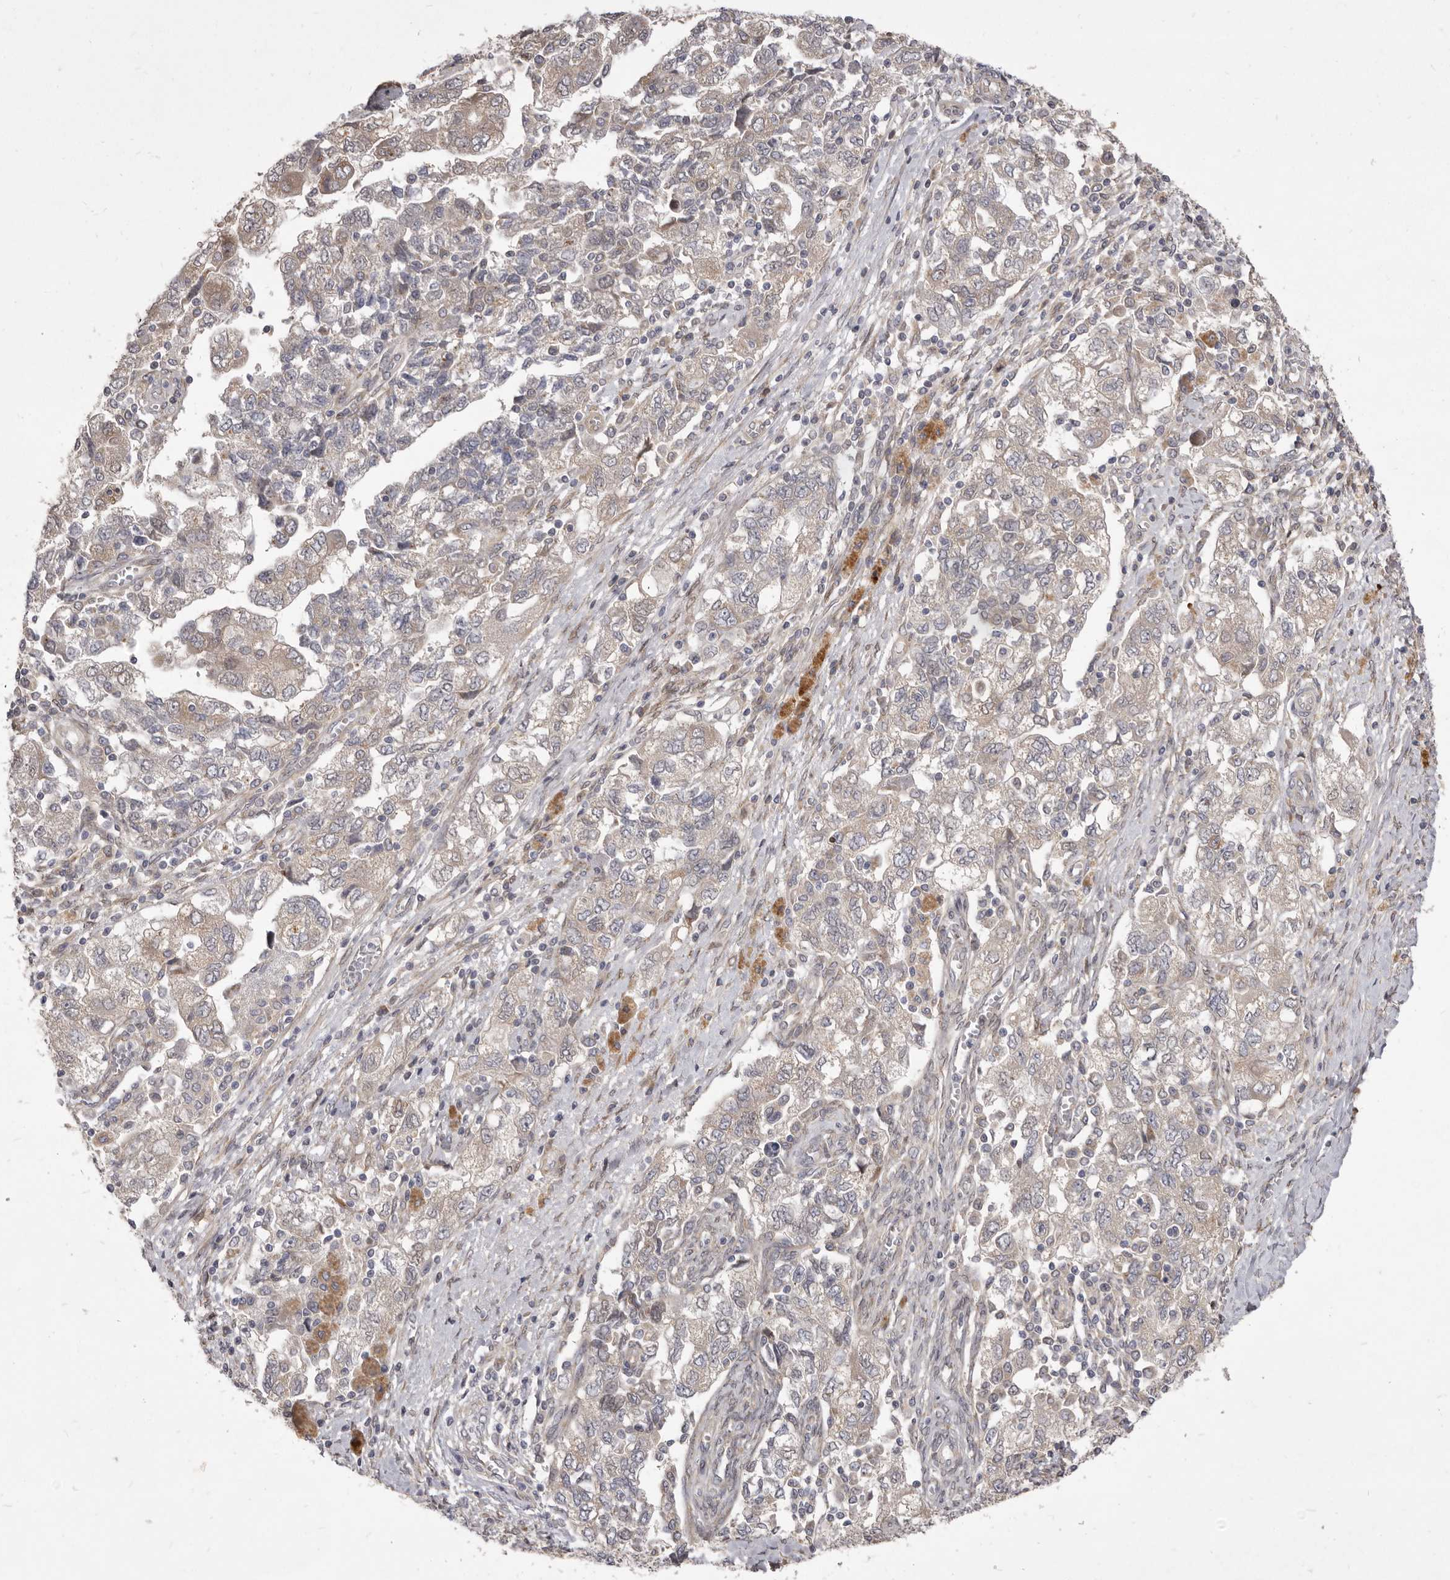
{"staining": {"intensity": "weak", "quantity": ">75%", "location": "cytoplasmic/membranous"}, "tissue": "ovarian cancer", "cell_type": "Tumor cells", "image_type": "cancer", "snomed": [{"axis": "morphology", "description": "Carcinoma, NOS"}, {"axis": "morphology", "description": "Cystadenocarcinoma, serous, NOS"}, {"axis": "topography", "description": "Ovary"}], "caption": "Immunohistochemical staining of ovarian serous cystadenocarcinoma demonstrates low levels of weak cytoplasmic/membranous protein staining in about >75% of tumor cells.", "gene": "TBC1D8B", "patient": {"sex": "female", "age": 69}}